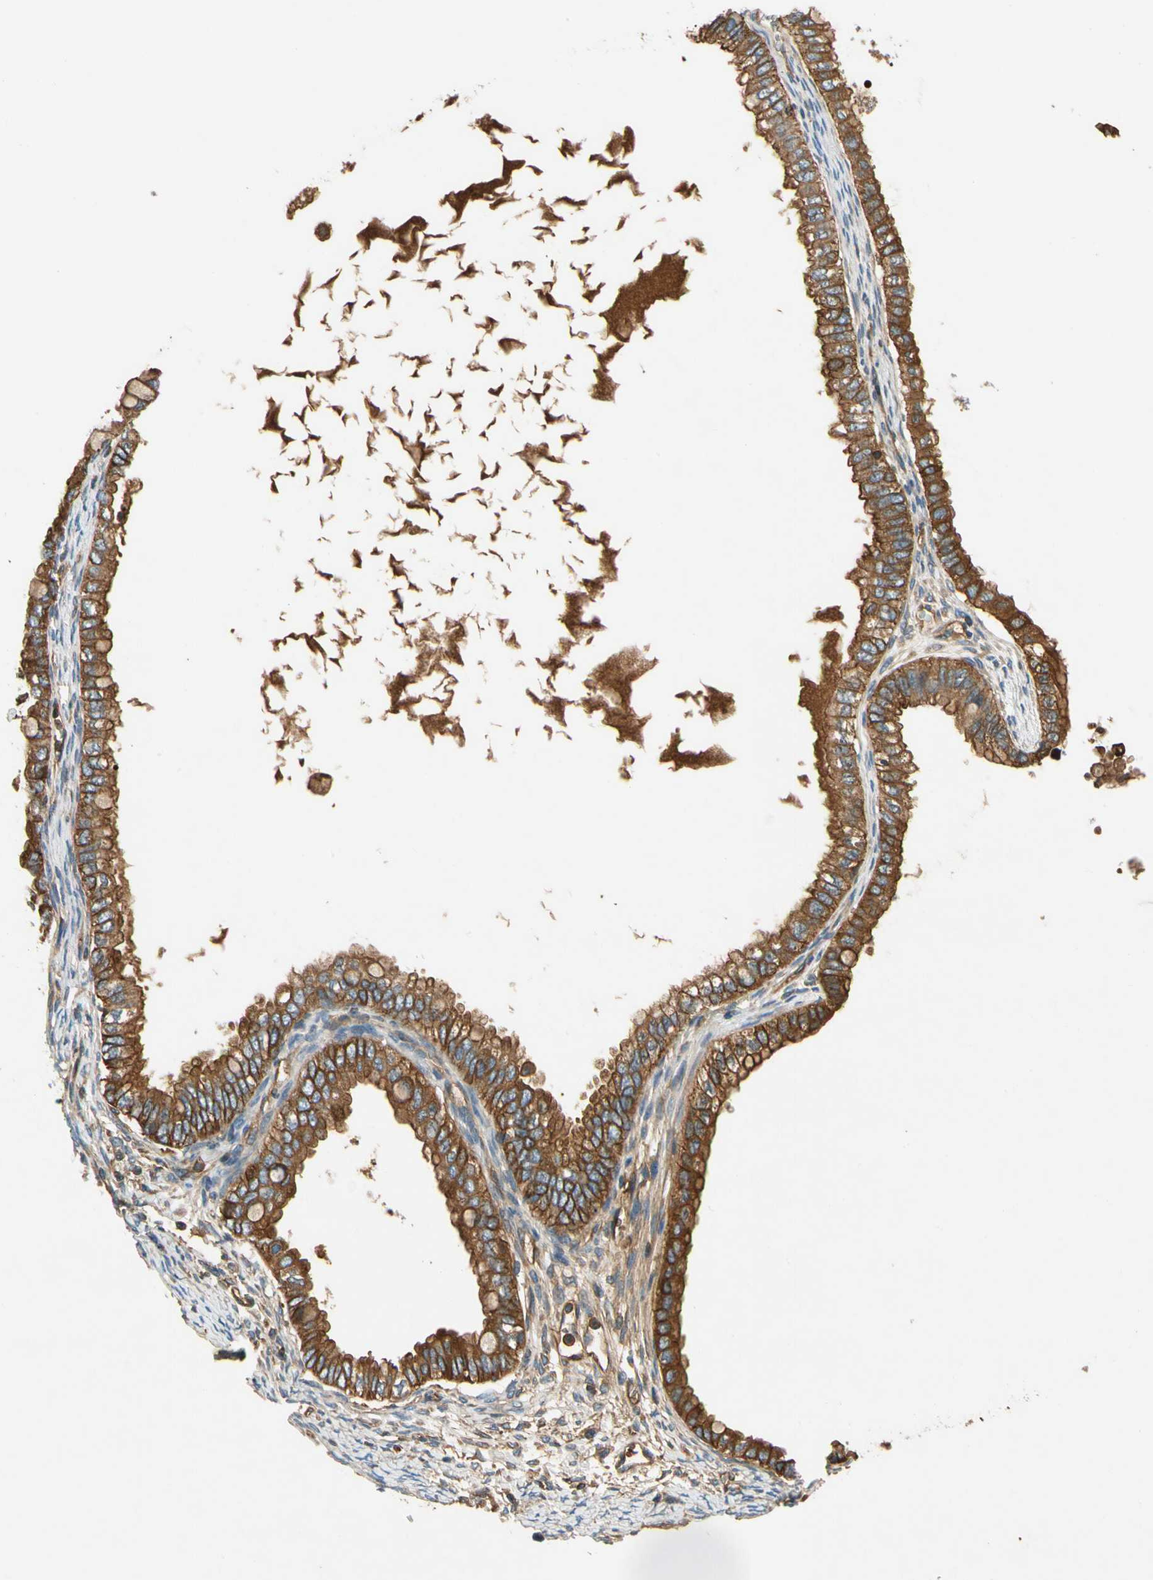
{"staining": {"intensity": "moderate", "quantity": ">75%", "location": "cytoplasmic/membranous"}, "tissue": "ovarian cancer", "cell_type": "Tumor cells", "image_type": "cancer", "snomed": [{"axis": "morphology", "description": "Cystadenocarcinoma, mucinous, NOS"}, {"axis": "topography", "description": "Ovary"}], "caption": "Approximately >75% of tumor cells in human ovarian cancer (mucinous cystadenocarcinoma) reveal moderate cytoplasmic/membranous protein staining as visualized by brown immunohistochemical staining.", "gene": "TCP11L1", "patient": {"sex": "female", "age": 80}}